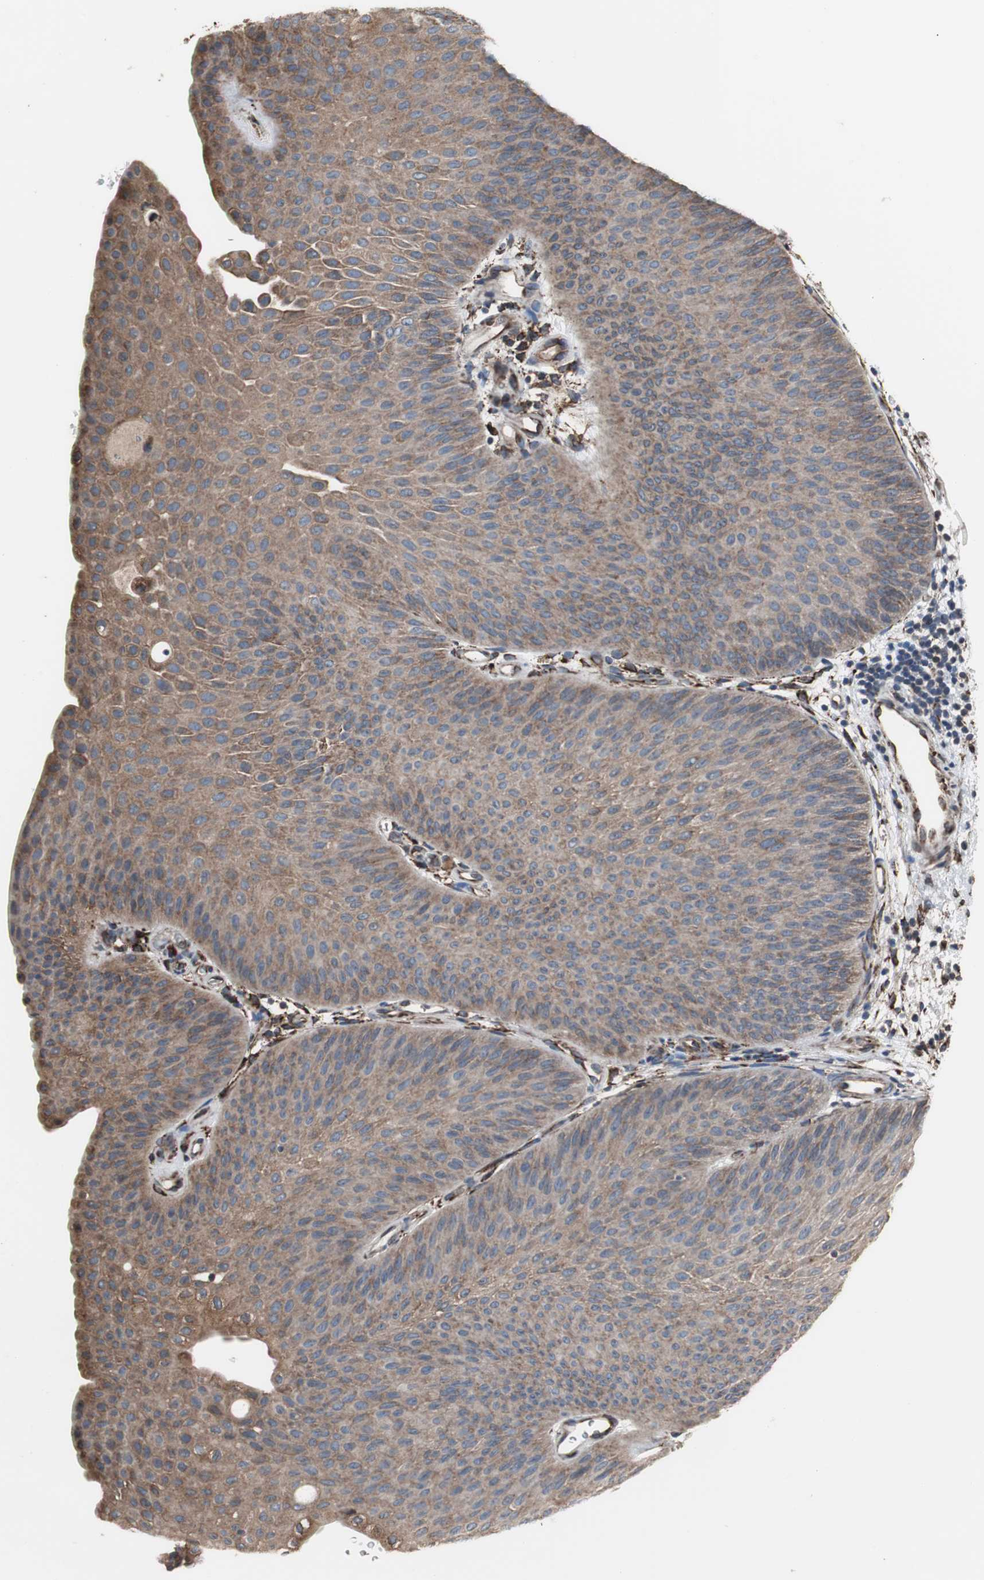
{"staining": {"intensity": "moderate", "quantity": ">75%", "location": "cytoplasmic/membranous"}, "tissue": "urothelial cancer", "cell_type": "Tumor cells", "image_type": "cancer", "snomed": [{"axis": "morphology", "description": "Urothelial carcinoma, Low grade"}, {"axis": "topography", "description": "Urinary bladder"}], "caption": "A photomicrograph showing moderate cytoplasmic/membranous expression in approximately >75% of tumor cells in urothelial carcinoma (low-grade), as visualized by brown immunohistochemical staining.", "gene": "CALU", "patient": {"sex": "female", "age": 60}}